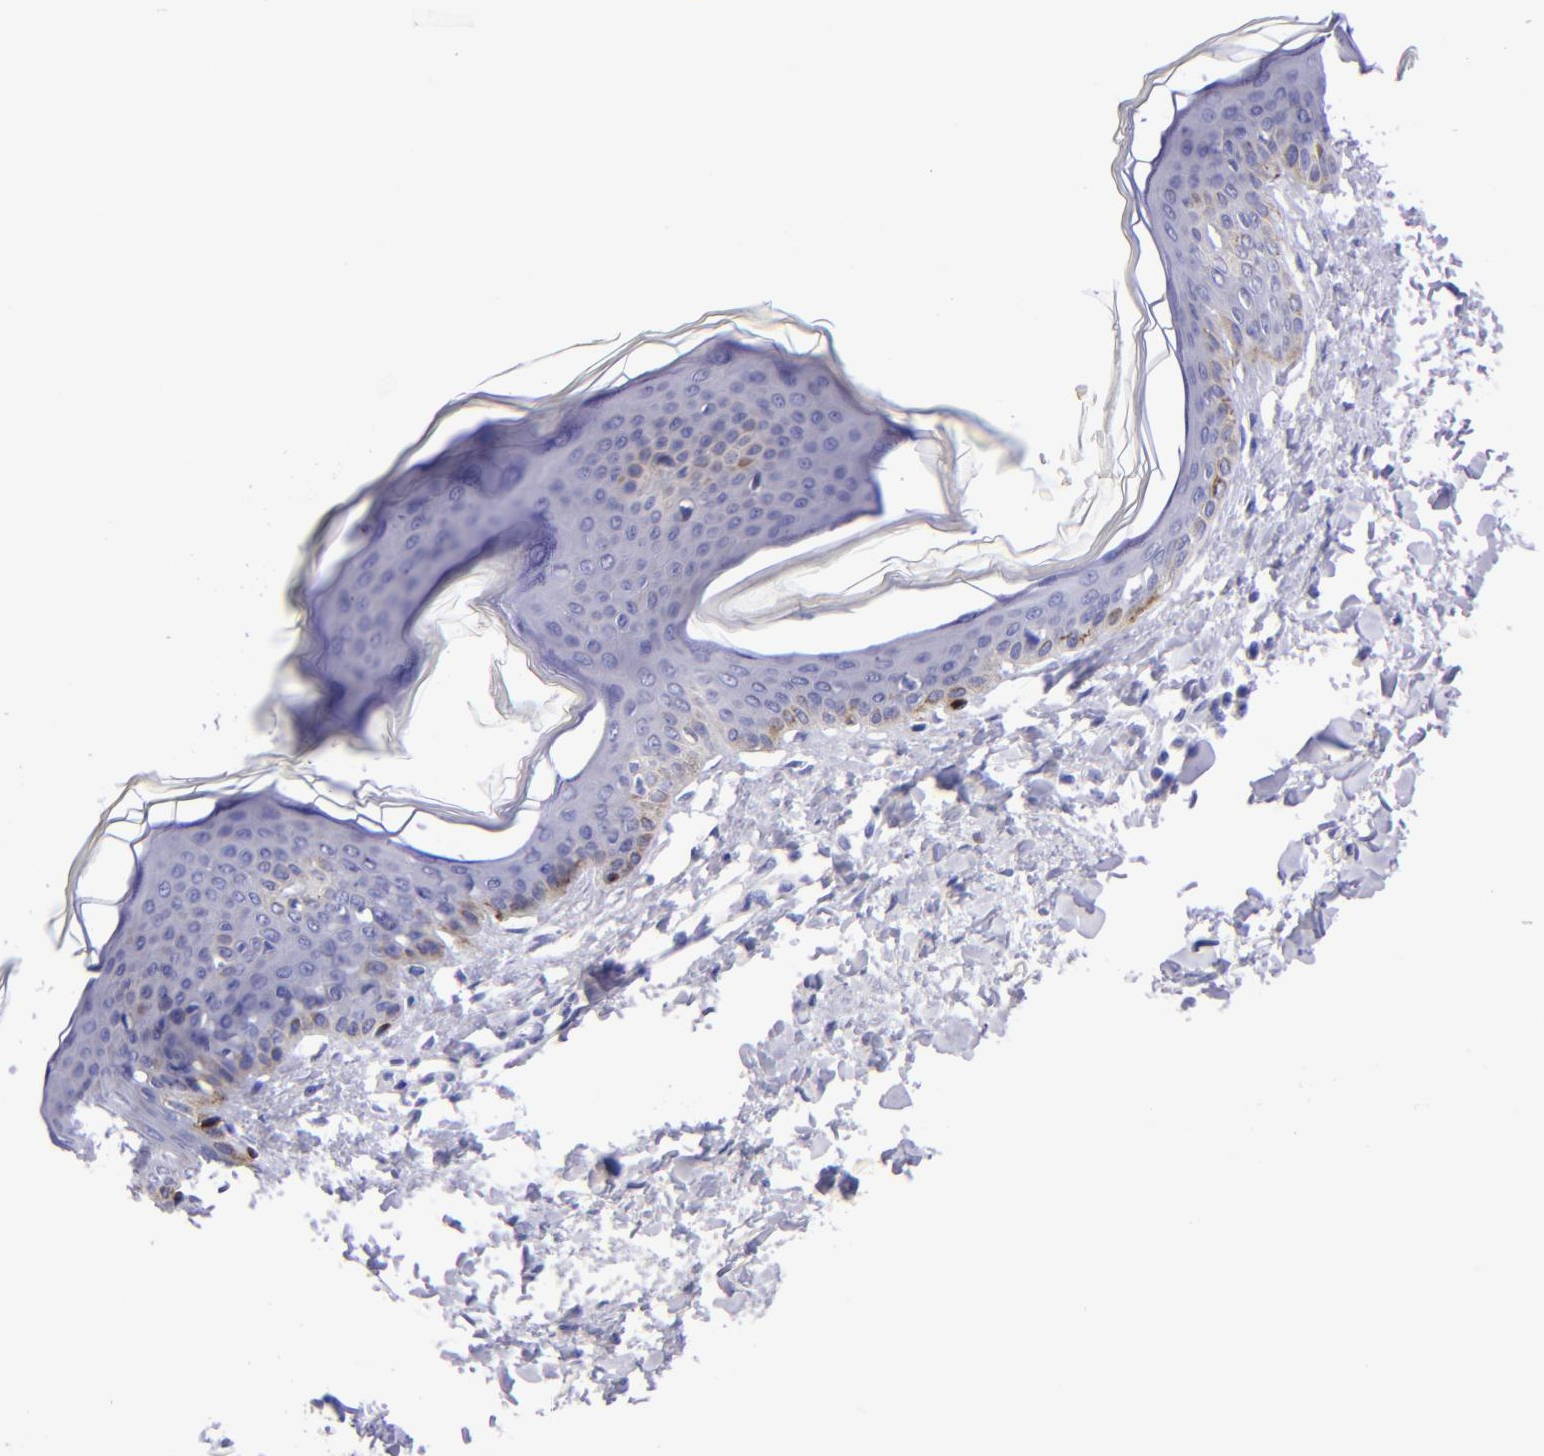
{"staining": {"intensity": "negative", "quantity": "none", "location": "none"}, "tissue": "skin", "cell_type": "Fibroblasts", "image_type": "normal", "snomed": [{"axis": "morphology", "description": "Normal tissue, NOS"}, {"axis": "topography", "description": "Skin"}], "caption": "Unremarkable skin was stained to show a protein in brown. There is no significant expression in fibroblasts. Brightfield microscopy of immunohistochemistry (IHC) stained with DAB (brown) and hematoxylin (blue), captured at high magnification.", "gene": "TYRP1", "patient": {"sex": "female", "age": 17}}